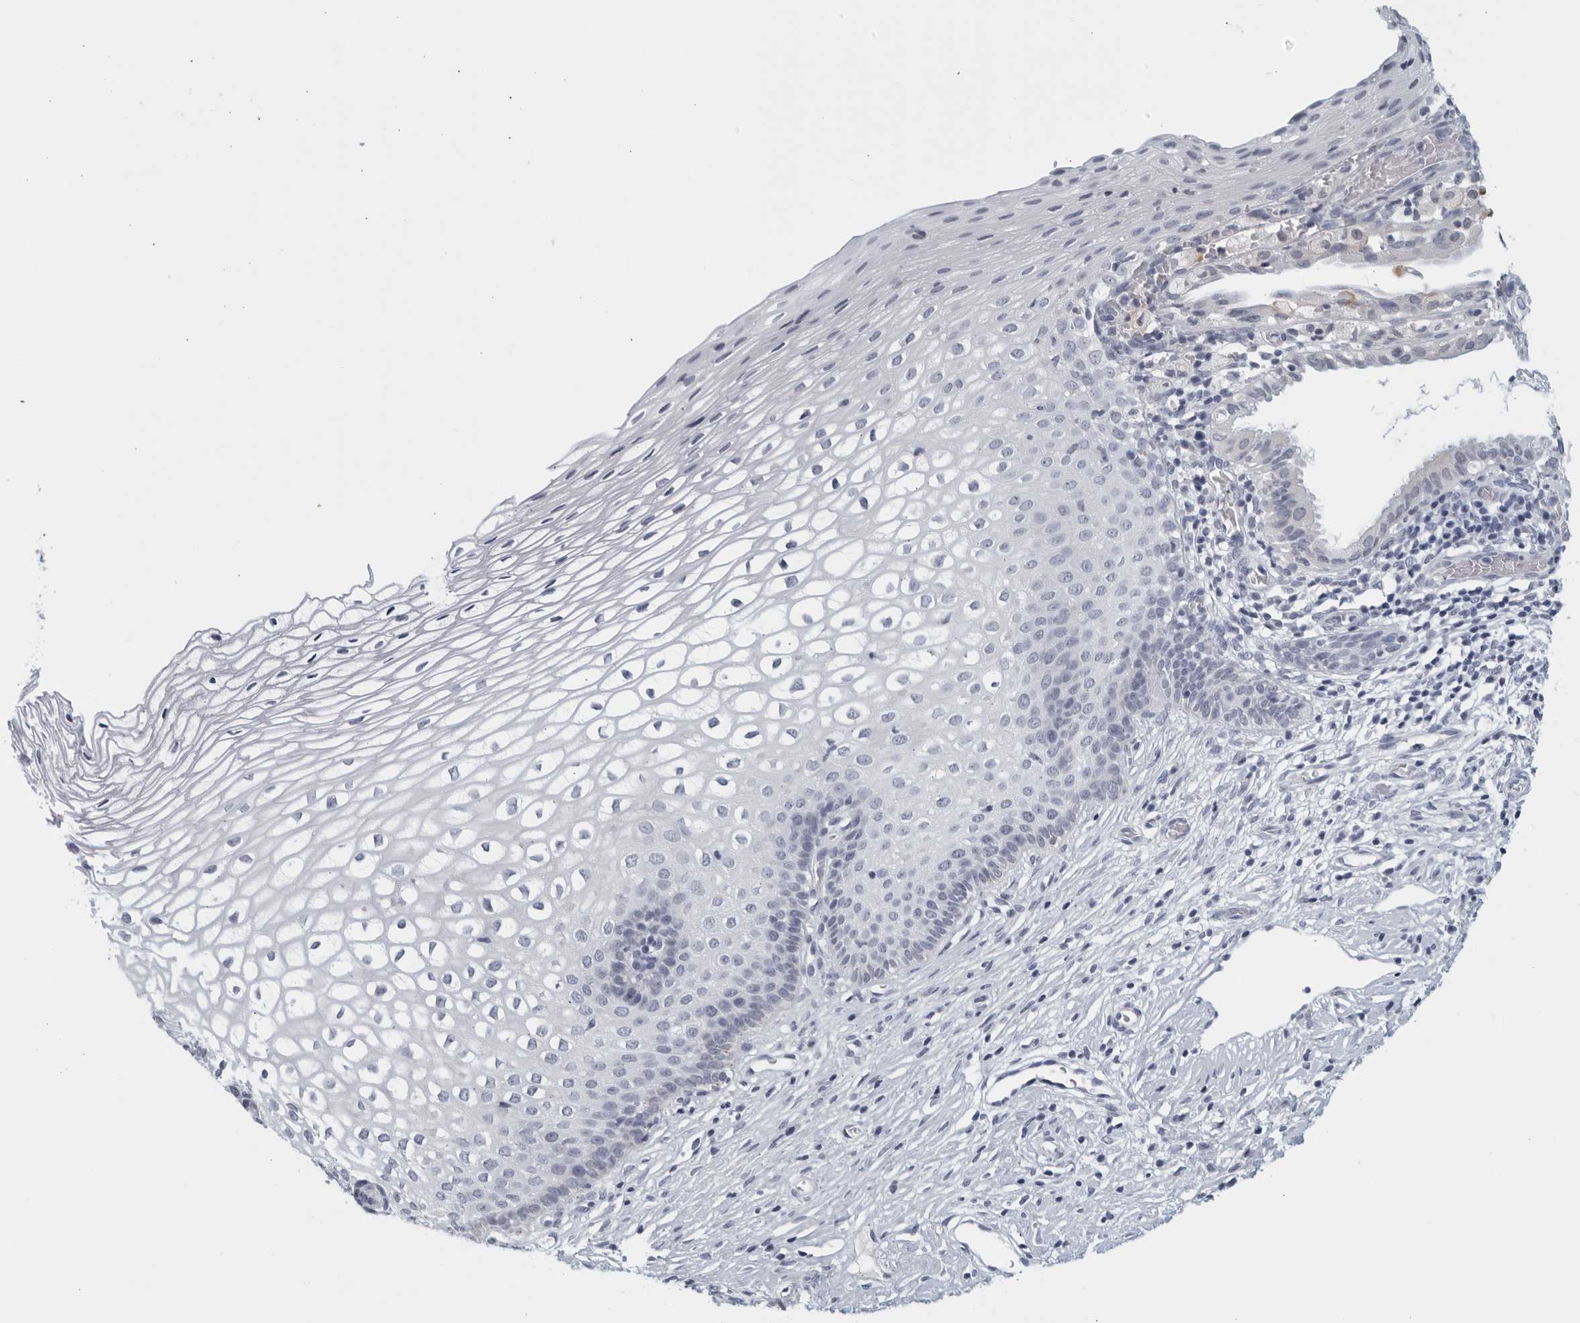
{"staining": {"intensity": "negative", "quantity": "none", "location": "none"}, "tissue": "cervix", "cell_type": "Glandular cells", "image_type": "normal", "snomed": [{"axis": "morphology", "description": "Normal tissue, NOS"}, {"axis": "topography", "description": "Cervix"}], "caption": "The image shows no staining of glandular cells in unremarkable cervix.", "gene": "MATN1", "patient": {"sex": "female", "age": 27}}